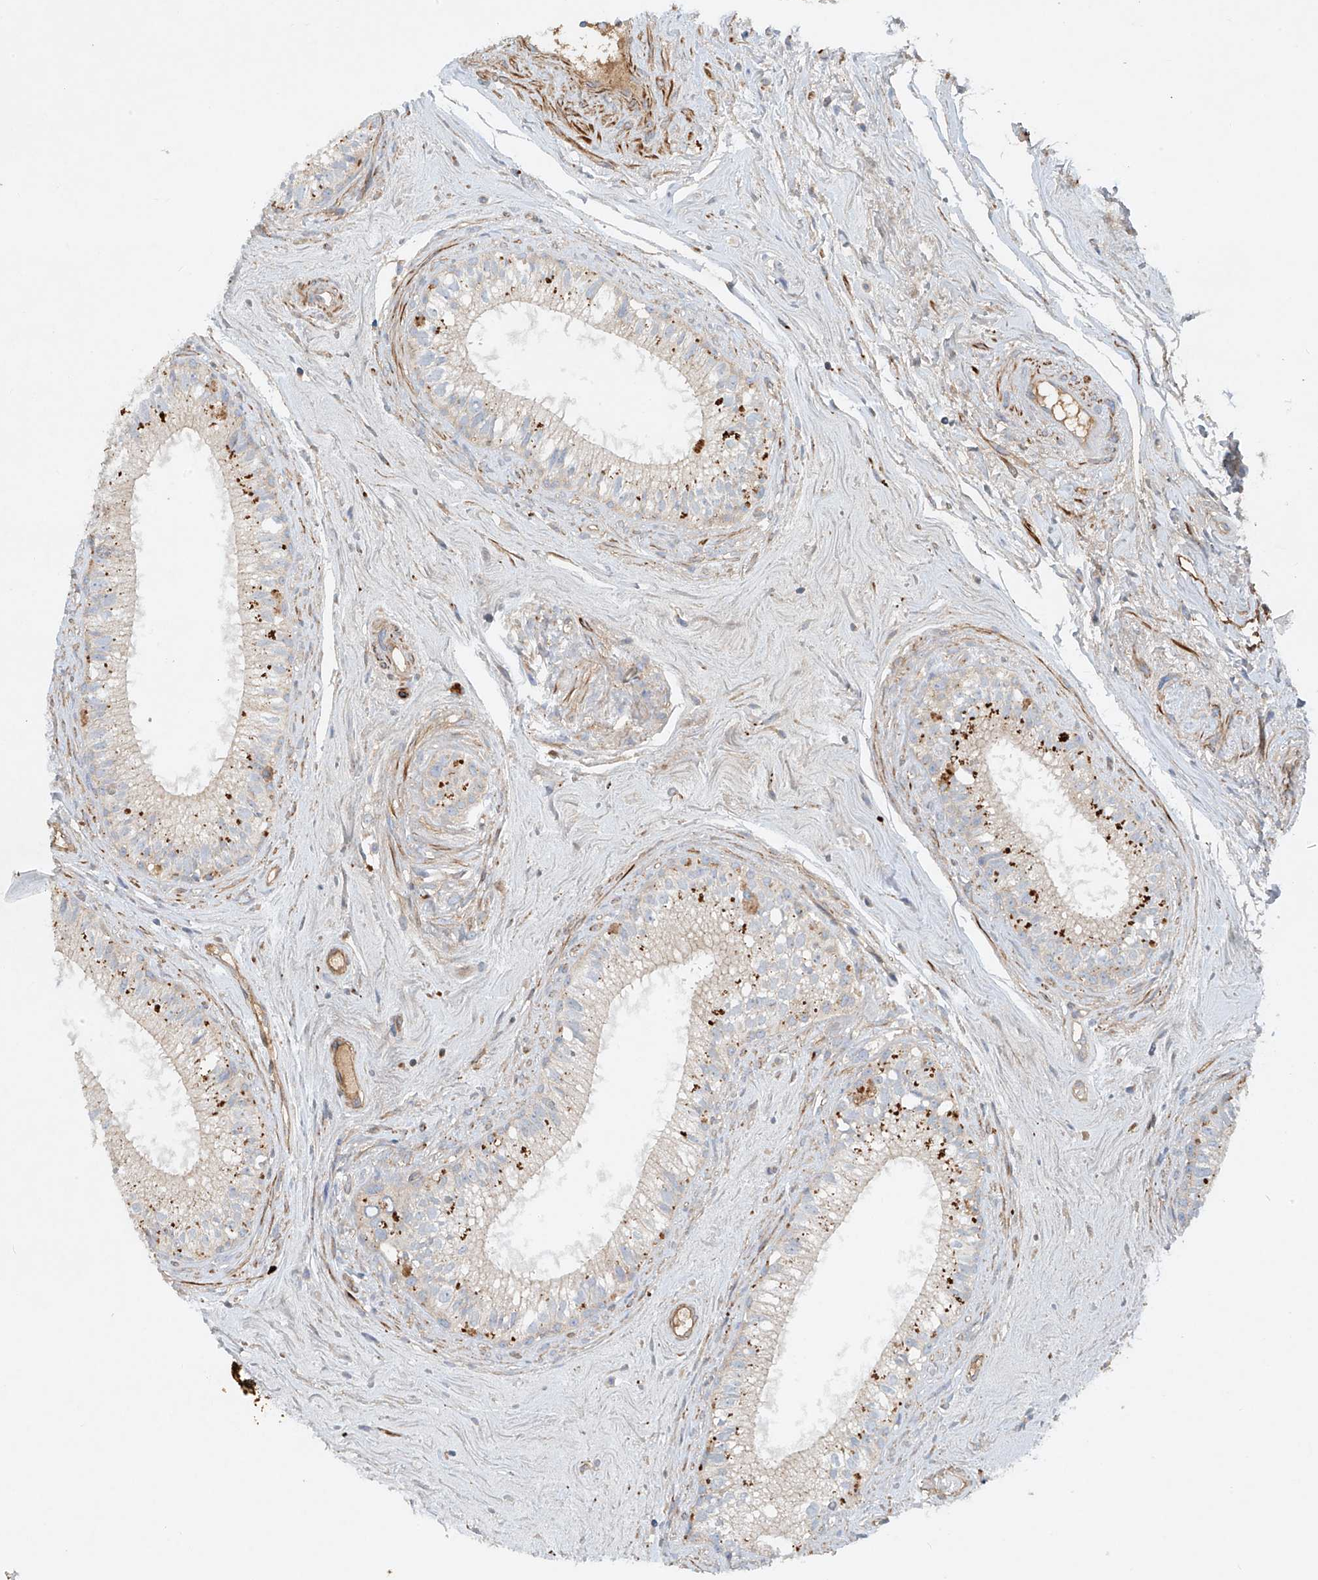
{"staining": {"intensity": "moderate", "quantity": "<25%", "location": "cytoplasmic/membranous"}, "tissue": "epididymis", "cell_type": "Glandular cells", "image_type": "normal", "snomed": [{"axis": "morphology", "description": "Normal tissue, NOS"}, {"axis": "topography", "description": "Epididymis"}], "caption": "Immunohistochemistry of benign human epididymis displays low levels of moderate cytoplasmic/membranous expression in about <25% of glandular cells. Using DAB (3,3'-diaminobenzidine) (brown) and hematoxylin (blue) stains, captured at high magnification using brightfield microscopy.", "gene": "ENSG00000266202", "patient": {"sex": "male", "age": 71}}